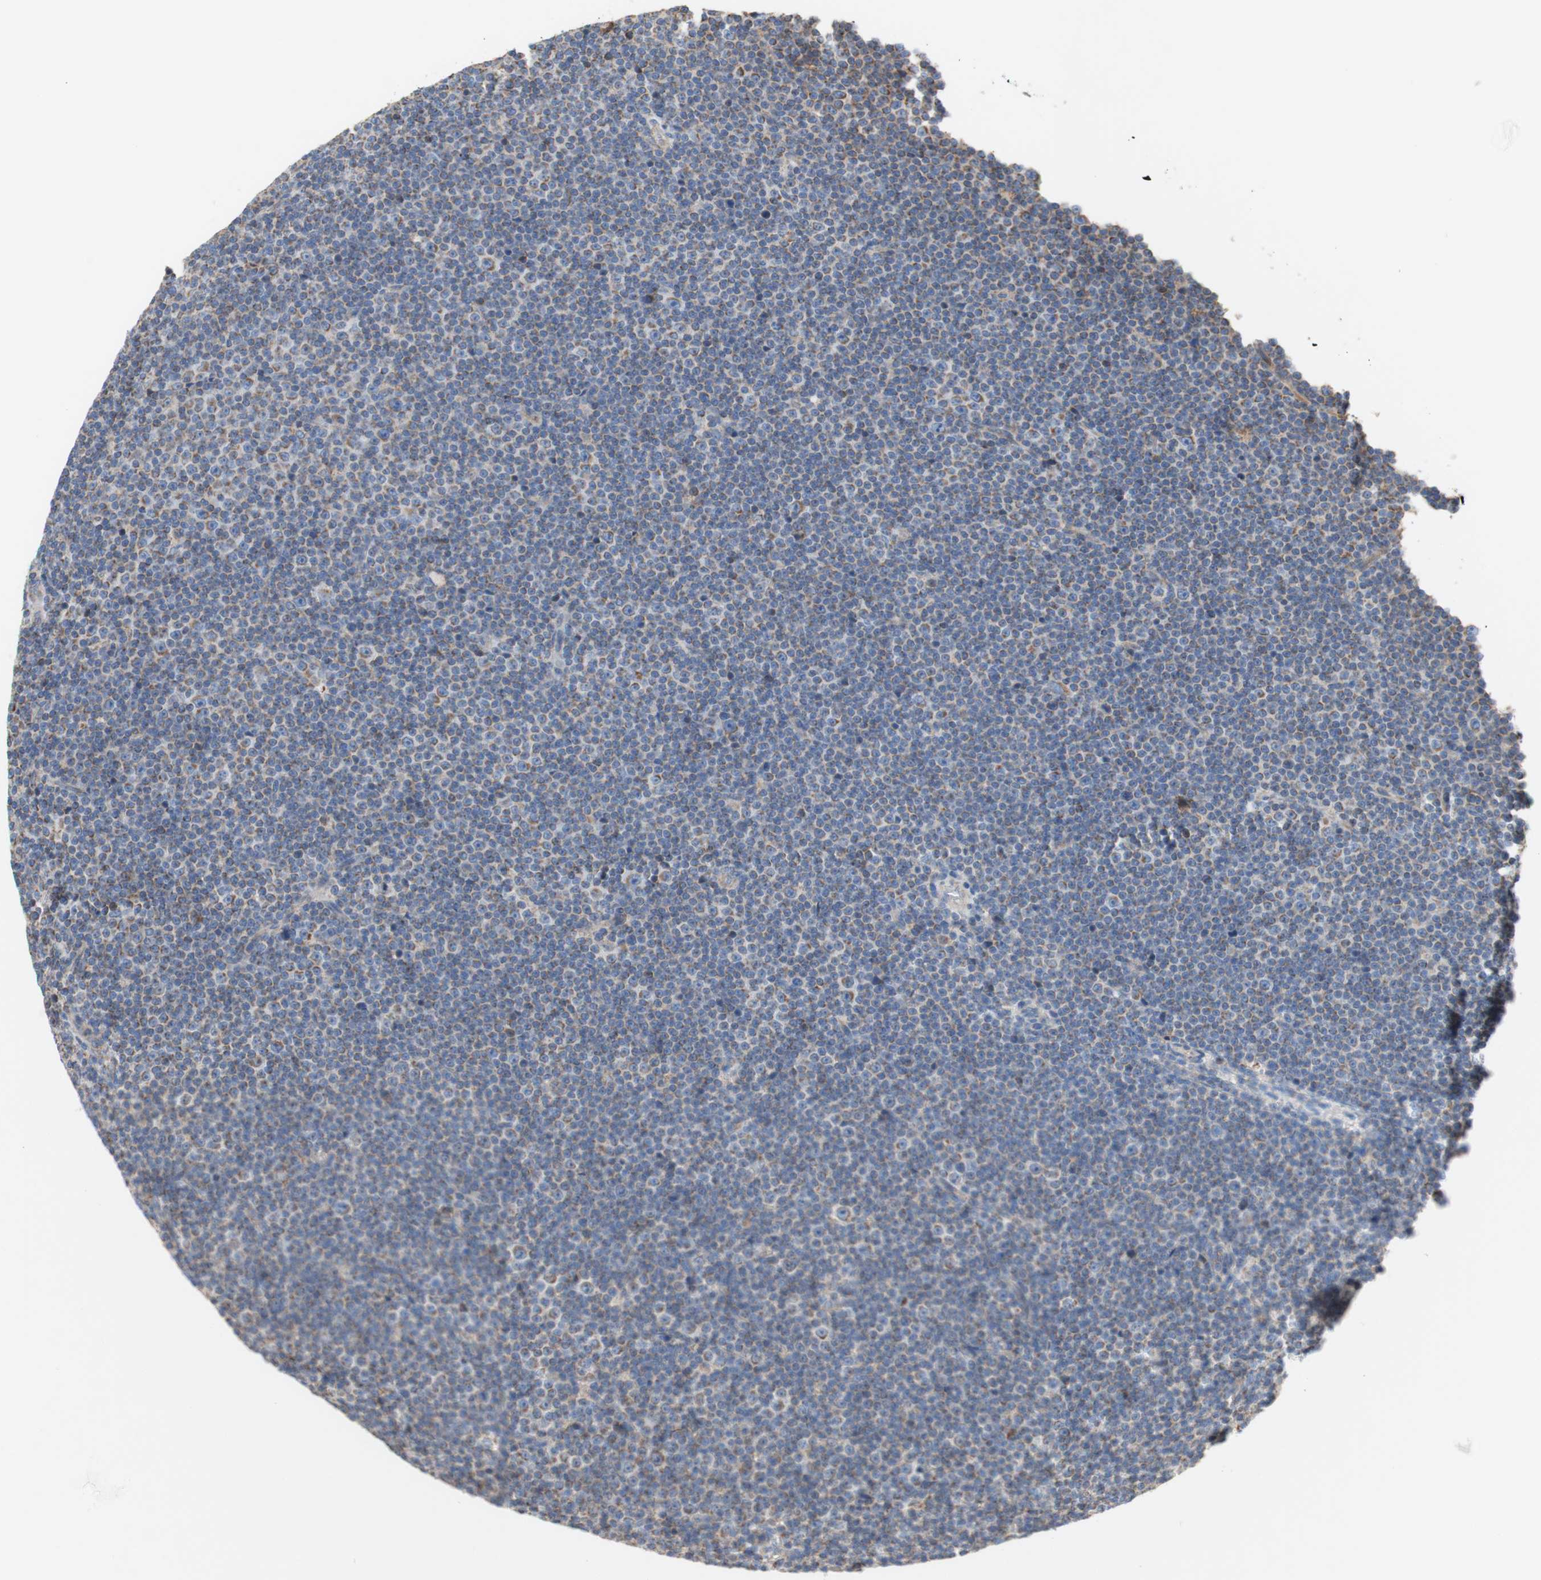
{"staining": {"intensity": "negative", "quantity": "none", "location": "none"}, "tissue": "lymphoma", "cell_type": "Tumor cells", "image_type": "cancer", "snomed": [{"axis": "morphology", "description": "Malignant lymphoma, non-Hodgkin's type, Low grade"}, {"axis": "topography", "description": "Lymph node"}], "caption": "There is no significant expression in tumor cells of low-grade malignant lymphoma, non-Hodgkin's type.", "gene": "SDHB", "patient": {"sex": "female", "age": 67}}